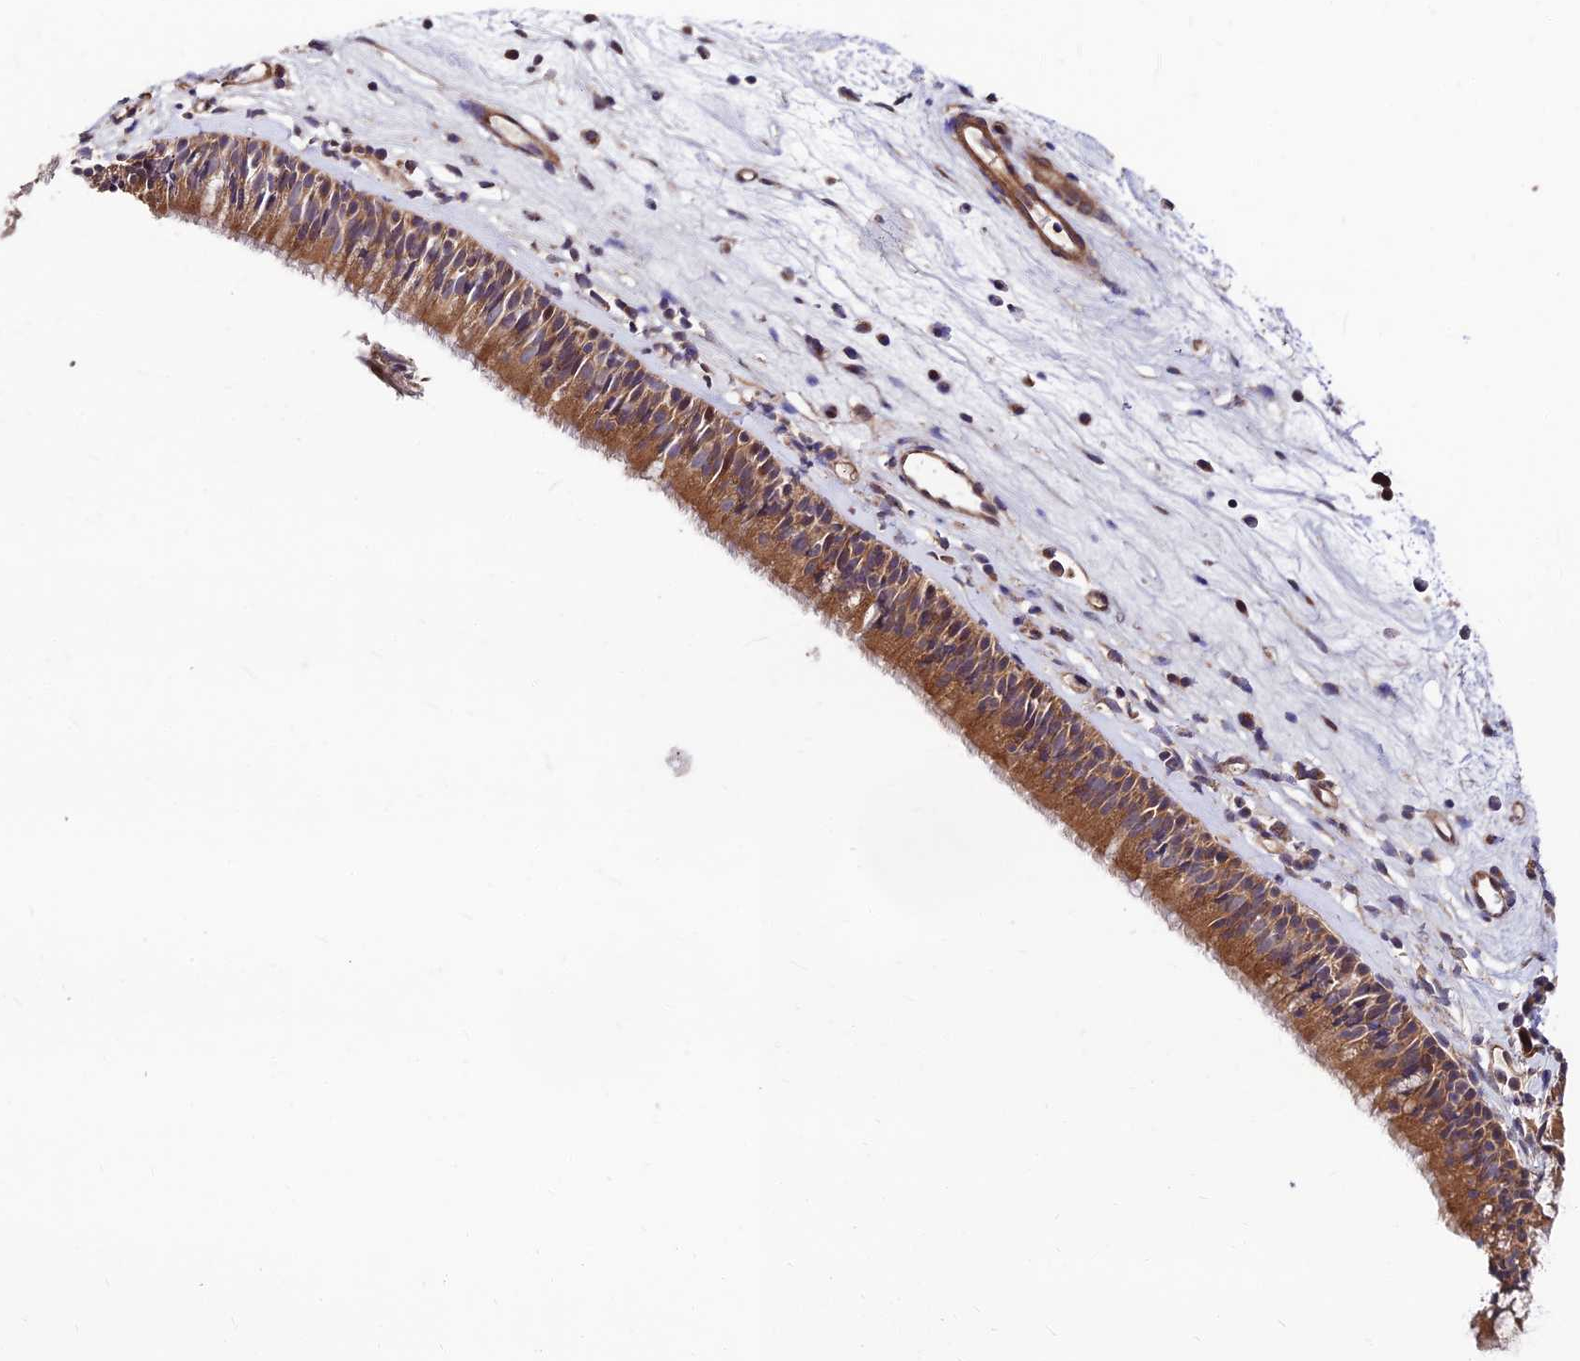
{"staining": {"intensity": "moderate", "quantity": ">75%", "location": "cytoplasmic/membranous"}, "tissue": "nasopharynx", "cell_type": "Respiratory epithelial cells", "image_type": "normal", "snomed": [{"axis": "morphology", "description": "Normal tissue, NOS"}, {"axis": "morphology", "description": "Inflammation, NOS"}, {"axis": "morphology", "description": "Malignant melanoma, Metastatic site"}, {"axis": "topography", "description": "Nasopharynx"}], "caption": "Protein analysis of benign nasopharynx exhibits moderate cytoplasmic/membranous staining in approximately >75% of respiratory epithelial cells.", "gene": "MKKS", "patient": {"sex": "male", "age": 70}}